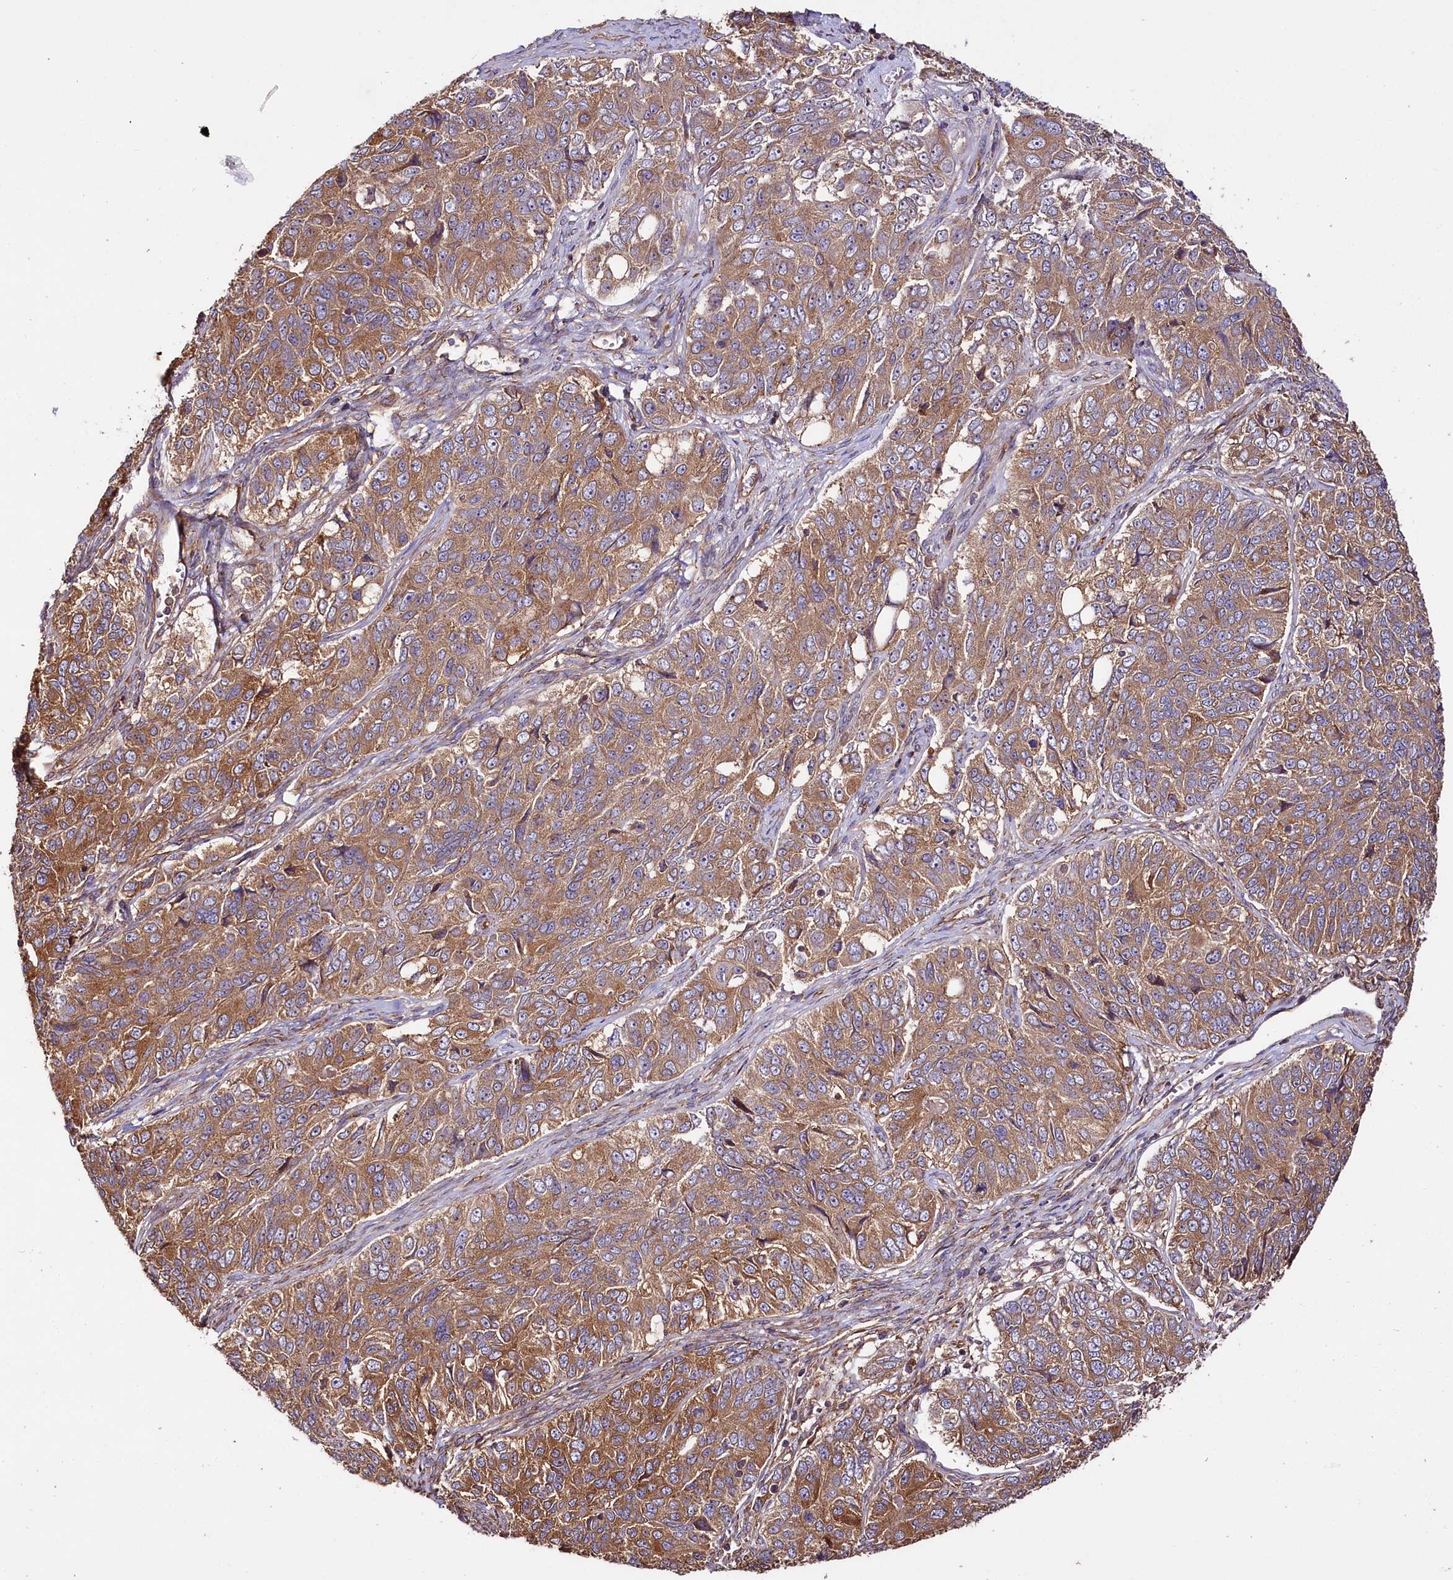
{"staining": {"intensity": "moderate", "quantity": ">75%", "location": "cytoplasmic/membranous"}, "tissue": "ovarian cancer", "cell_type": "Tumor cells", "image_type": "cancer", "snomed": [{"axis": "morphology", "description": "Carcinoma, endometroid"}, {"axis": "topography", "description": "Ovary"}], "caption": "Endometroid carcinoma (ovarian) was stained to show a protein in brown. There is medium levels of moderate cytoplasmic/membranous staining in about >75% of tumor cells.", "gene": "CEP295", "patient": {"sex": "female", "age": 51}}